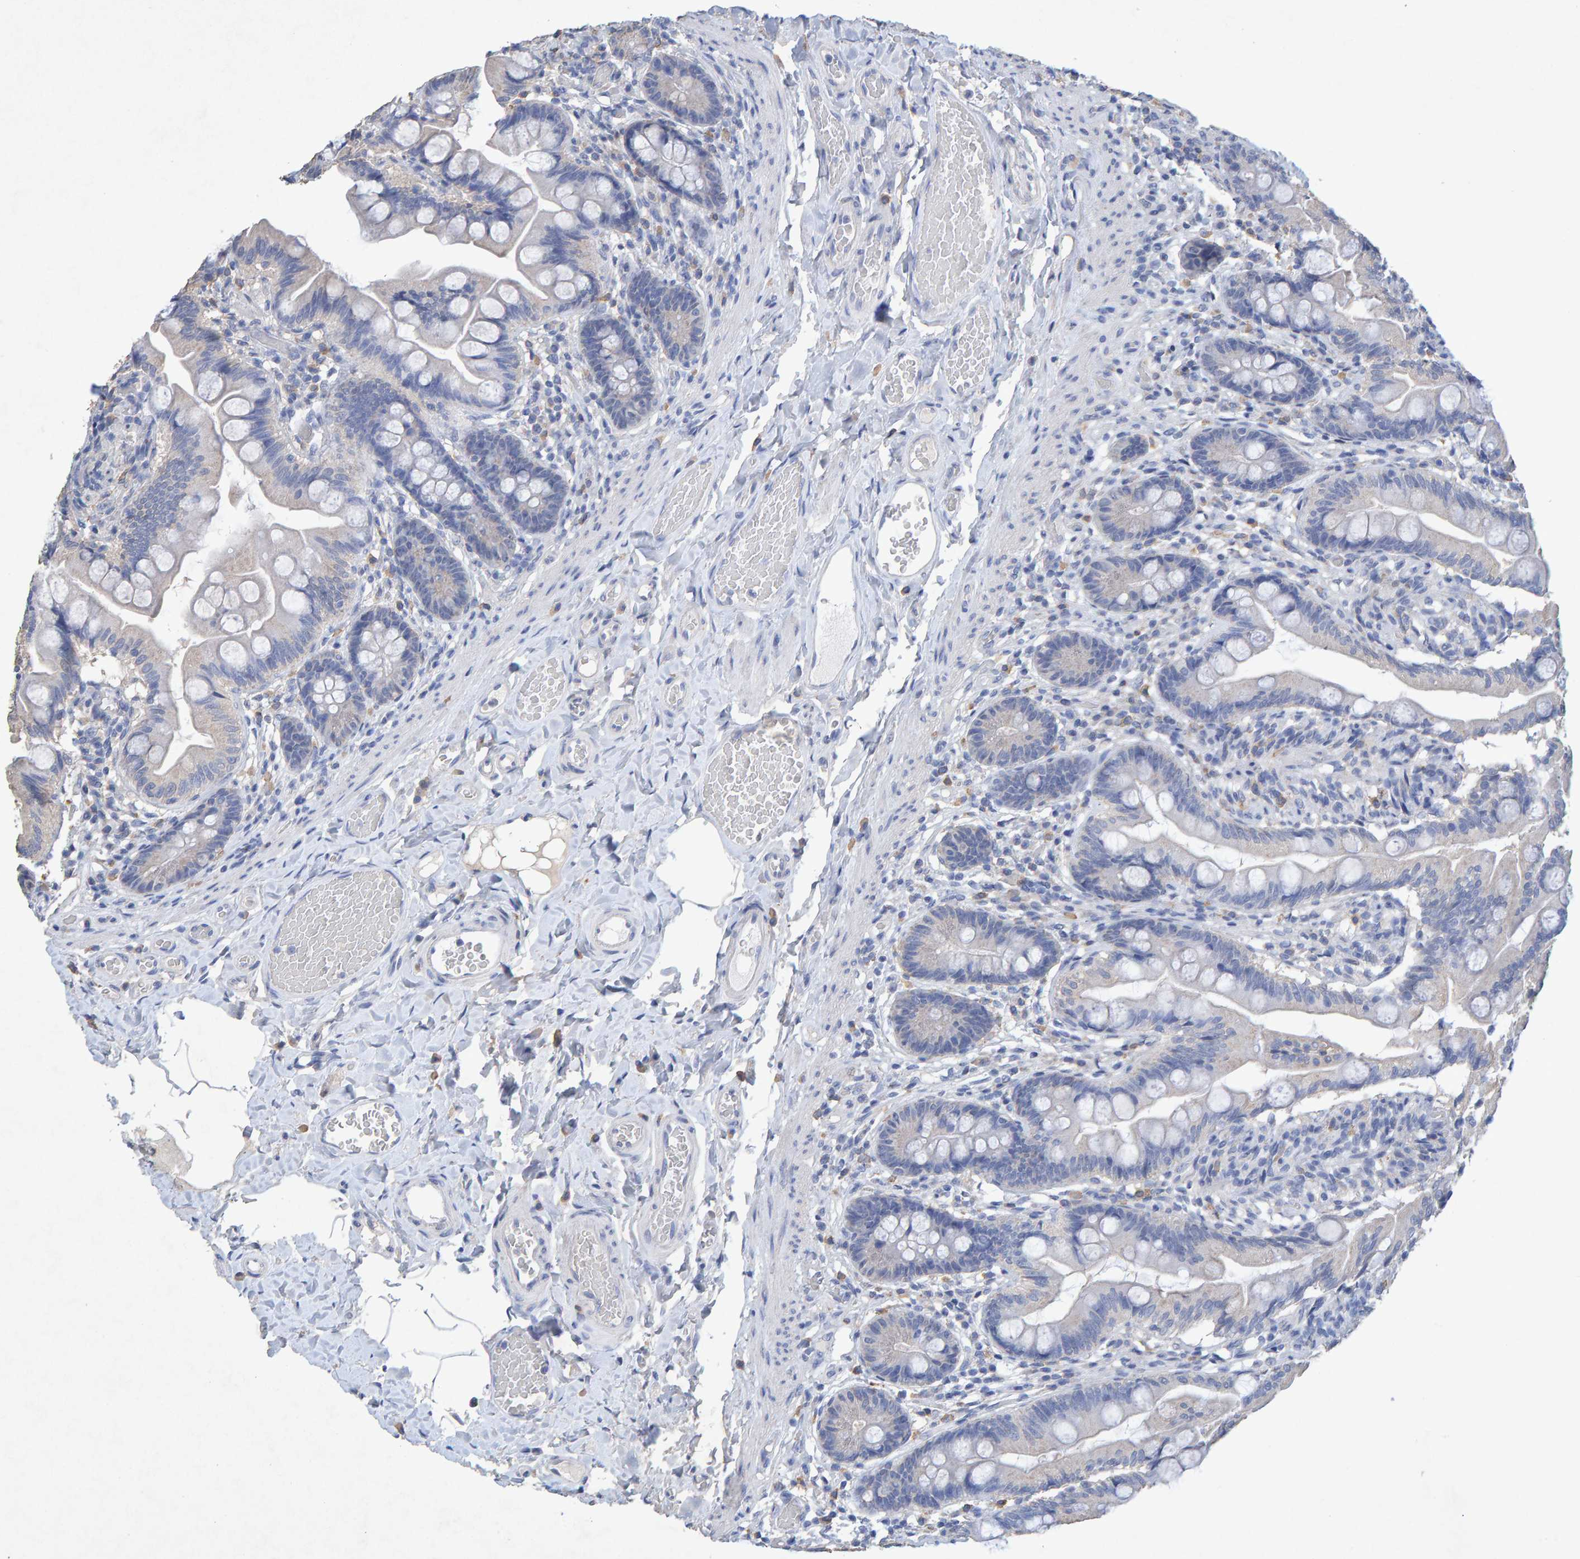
{"staining": {"intensity": "negative", "quantity": "none", "location": "none"}, "tissue": "small intestine", "cell_type": "Glandular cells", "image_type": "normal", "snomed": [{"axis": "morphology", "description": "Normal tissue, NOS"}, {"axis": "topography", "description": "Small intestine"}], "caption": "Small intestine stained for a protein using immunohistochemistry displays no staining glandular cells.", "gene": "CTH", "patient": {"sex": "female", "age": 56}}